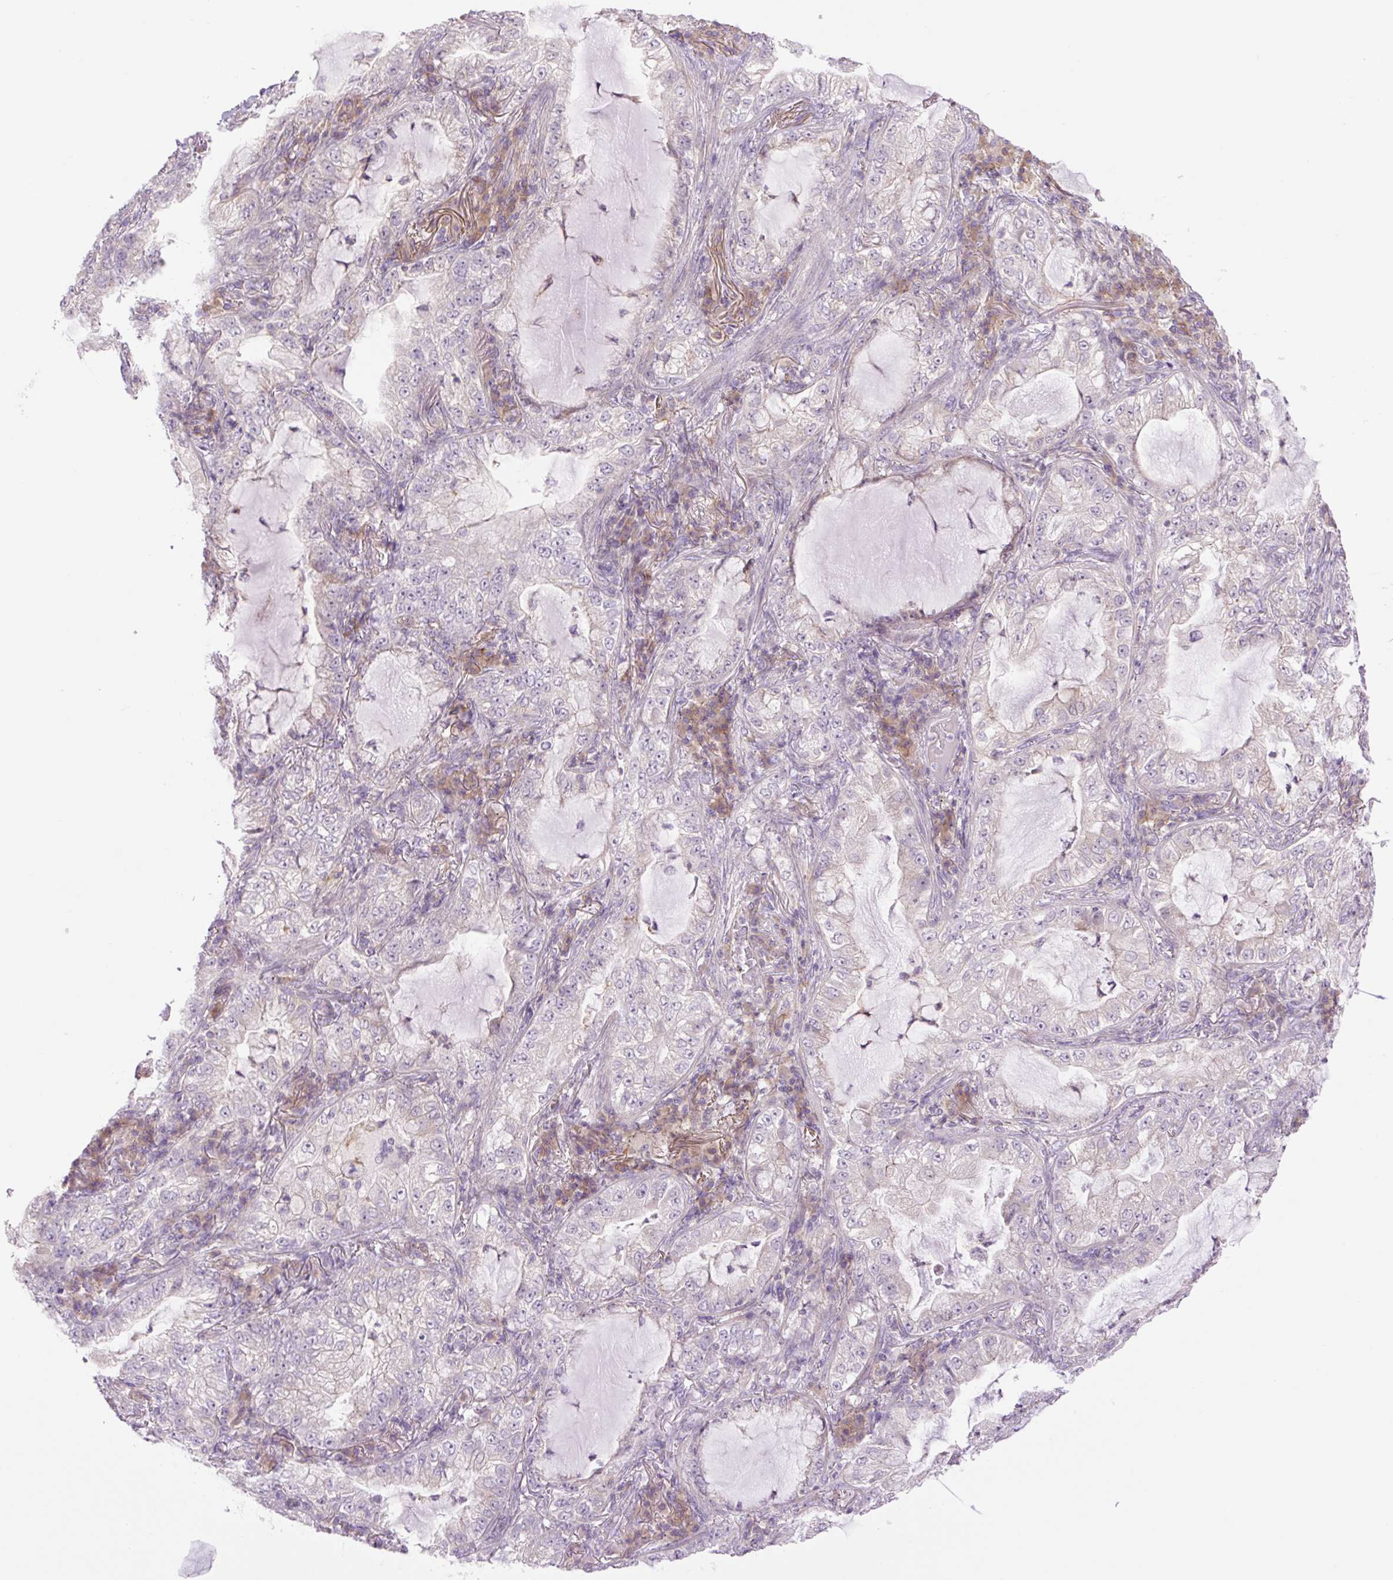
{"staining": {"intensity": "negative", "quantity": "none", "location": "none"}, "tissue": "lung cancer", "cell_type": "Tumor cells", "image_type": "cancer", "snomed": [{"axis": "morphology", "description": "Adenocarcinoma, NOS"}, {"axis": "topography", "description": "Lung"}], "caption": "Protein analysis of lung cancer demonstrates no significant expression in tumor cells. (DAB (3,3'-diaminobenzidine) immunohistochemistry with hematoxylin counter stain).", "gene": "GRID2", "patient": {"sex": "female", "age": 73}}